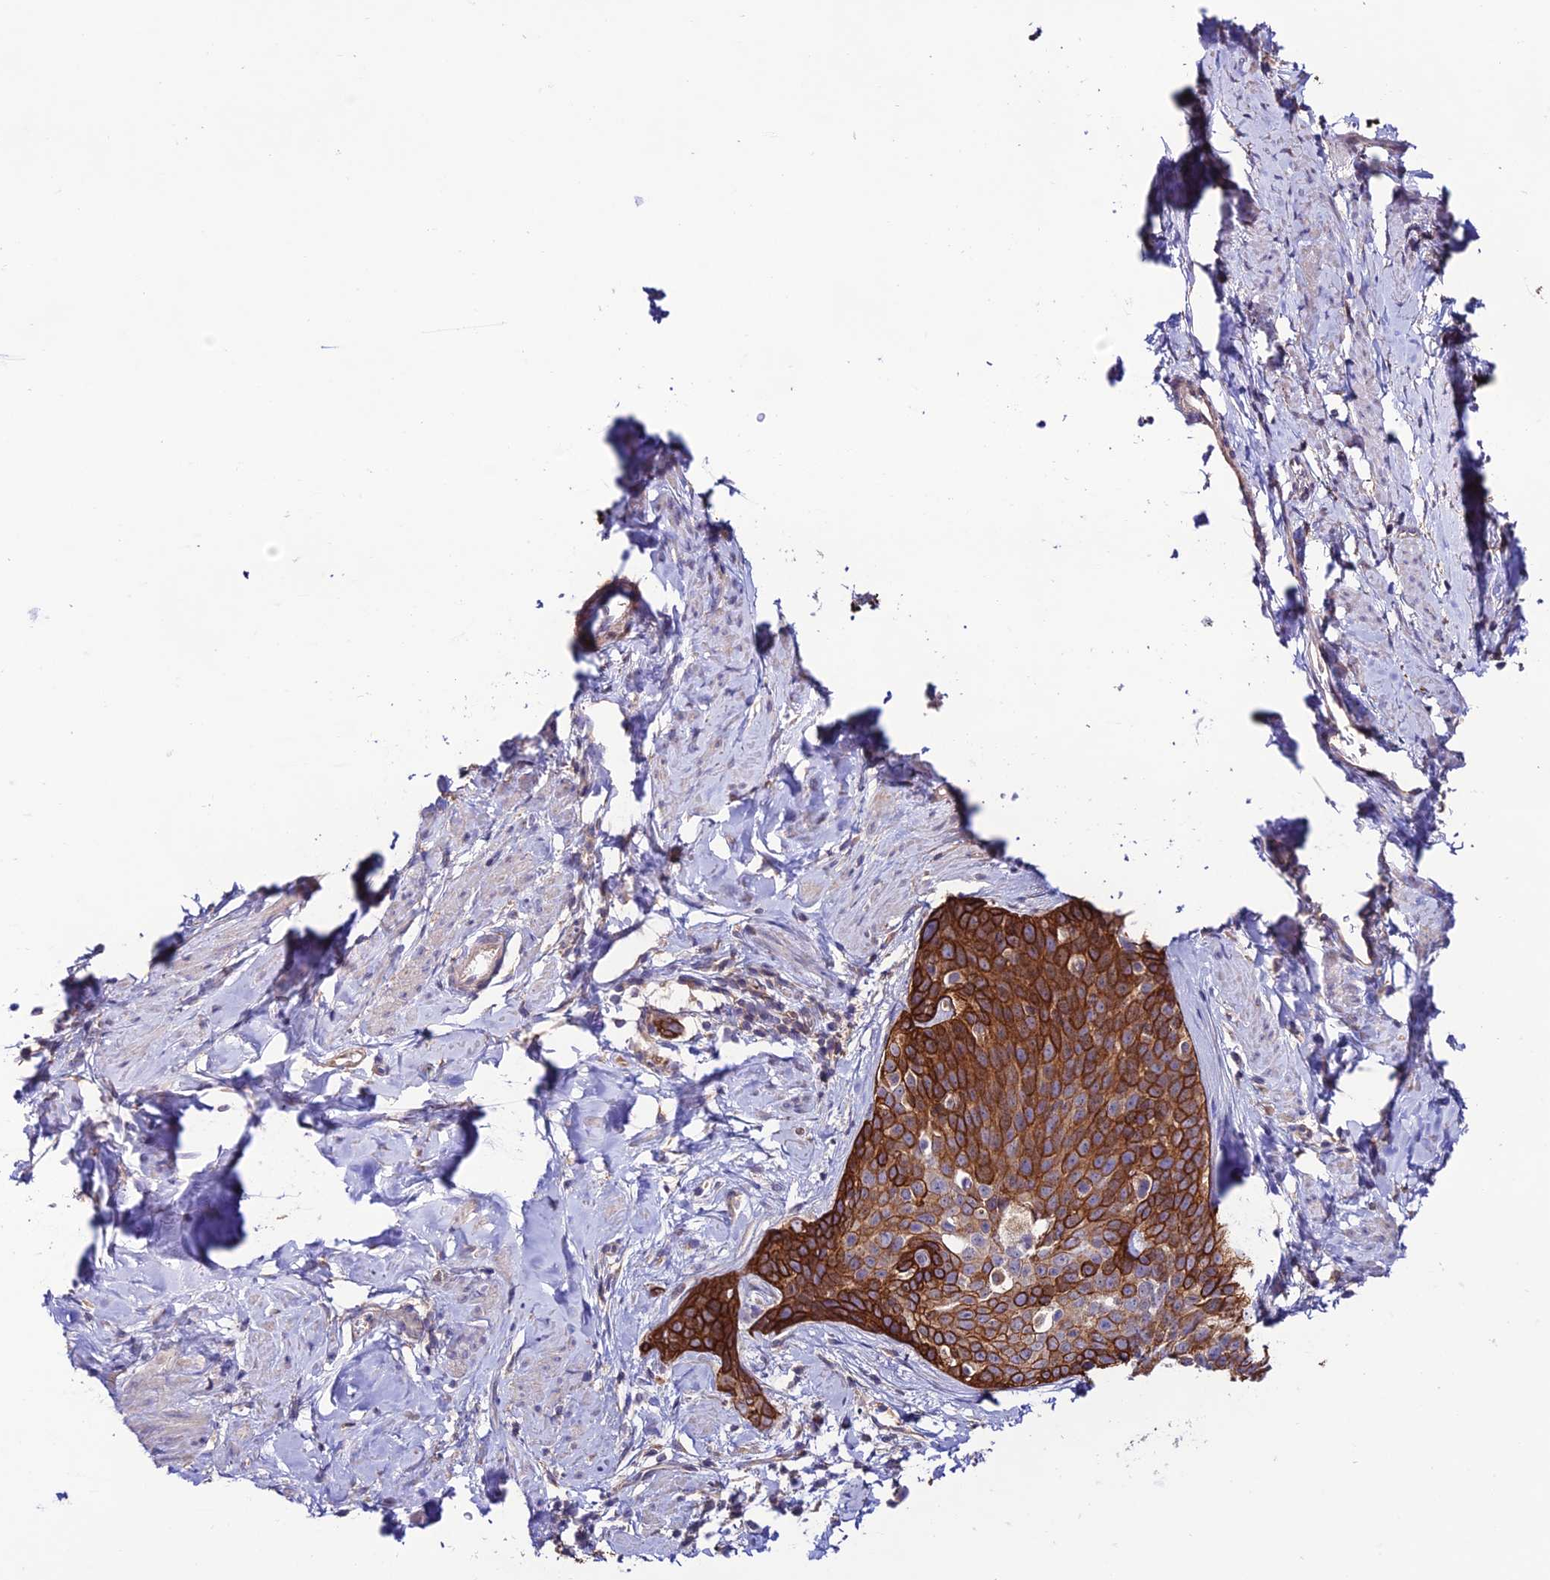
{"staining": {"intensity": "strong", "quantity": ">75%", "location": "cytoplasmic/membranous"}, "tissue": "cervical cancer", "cell_type": "Tumor cells", "image_type": "cancer", "snomed": [{"axis": "morphology", "description": "Squamous cell carcinoma, NOS"}, {"axis": "topography", "description": "Cervix"}], "caption": "A high-resolution micrograph shows immunohistochemistry staining of cervical cancer (squamous cell carcinoma), which exhibits strong cytoplasmic/membranous staining in about >75% of tumor cells.", "gene": "BRME1", "patient": {"sex": "female", "age": 50}}